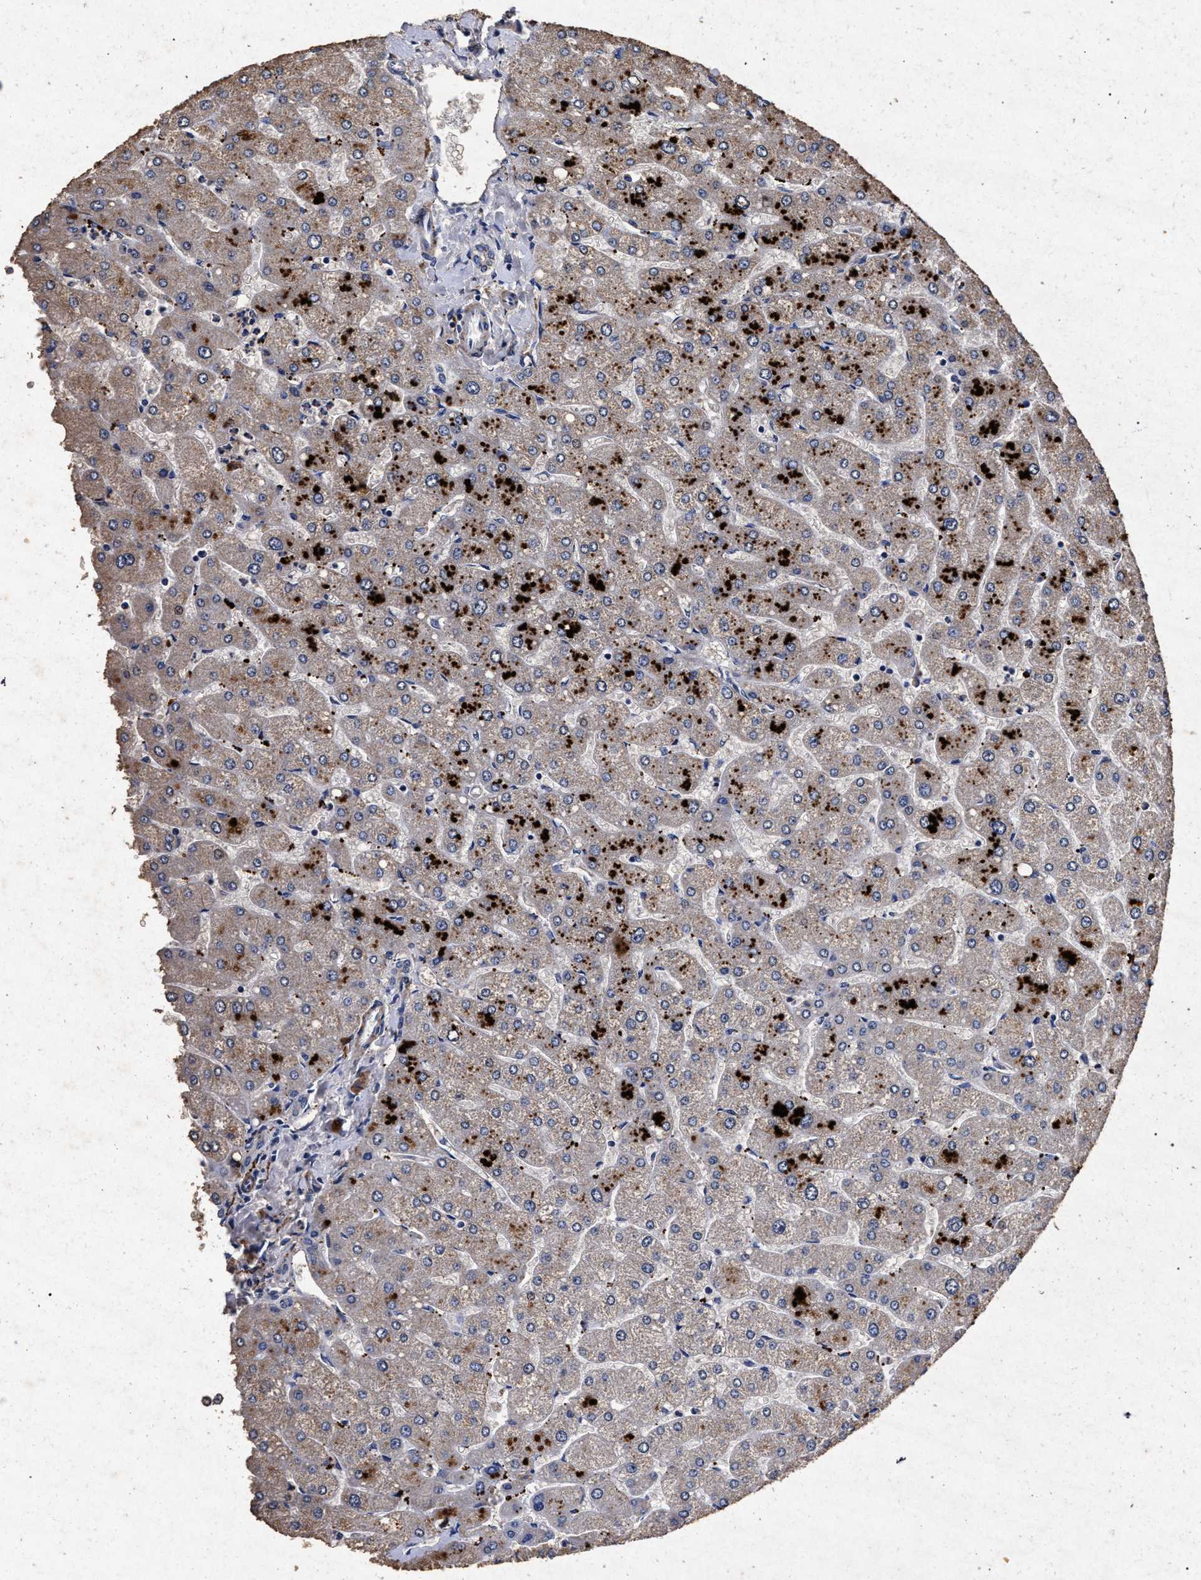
{"staining": {"intensity": "negative", "quantity": "none", "location": "none"}, "tissue": "liver", "cell_type": "Cholangiocytes", "image_type": "normal", "snomed": [{"axis": "morphology", "description": "Normal tissue, NOS"}, {"axis": "topography", "description": "Liver"}], "caption": "IHC of unremarkable human liver demonstrates no positivity in cholangiocytes.", "gene": "ATP1A2", "patient": {"sex": "male", "age": 55}}